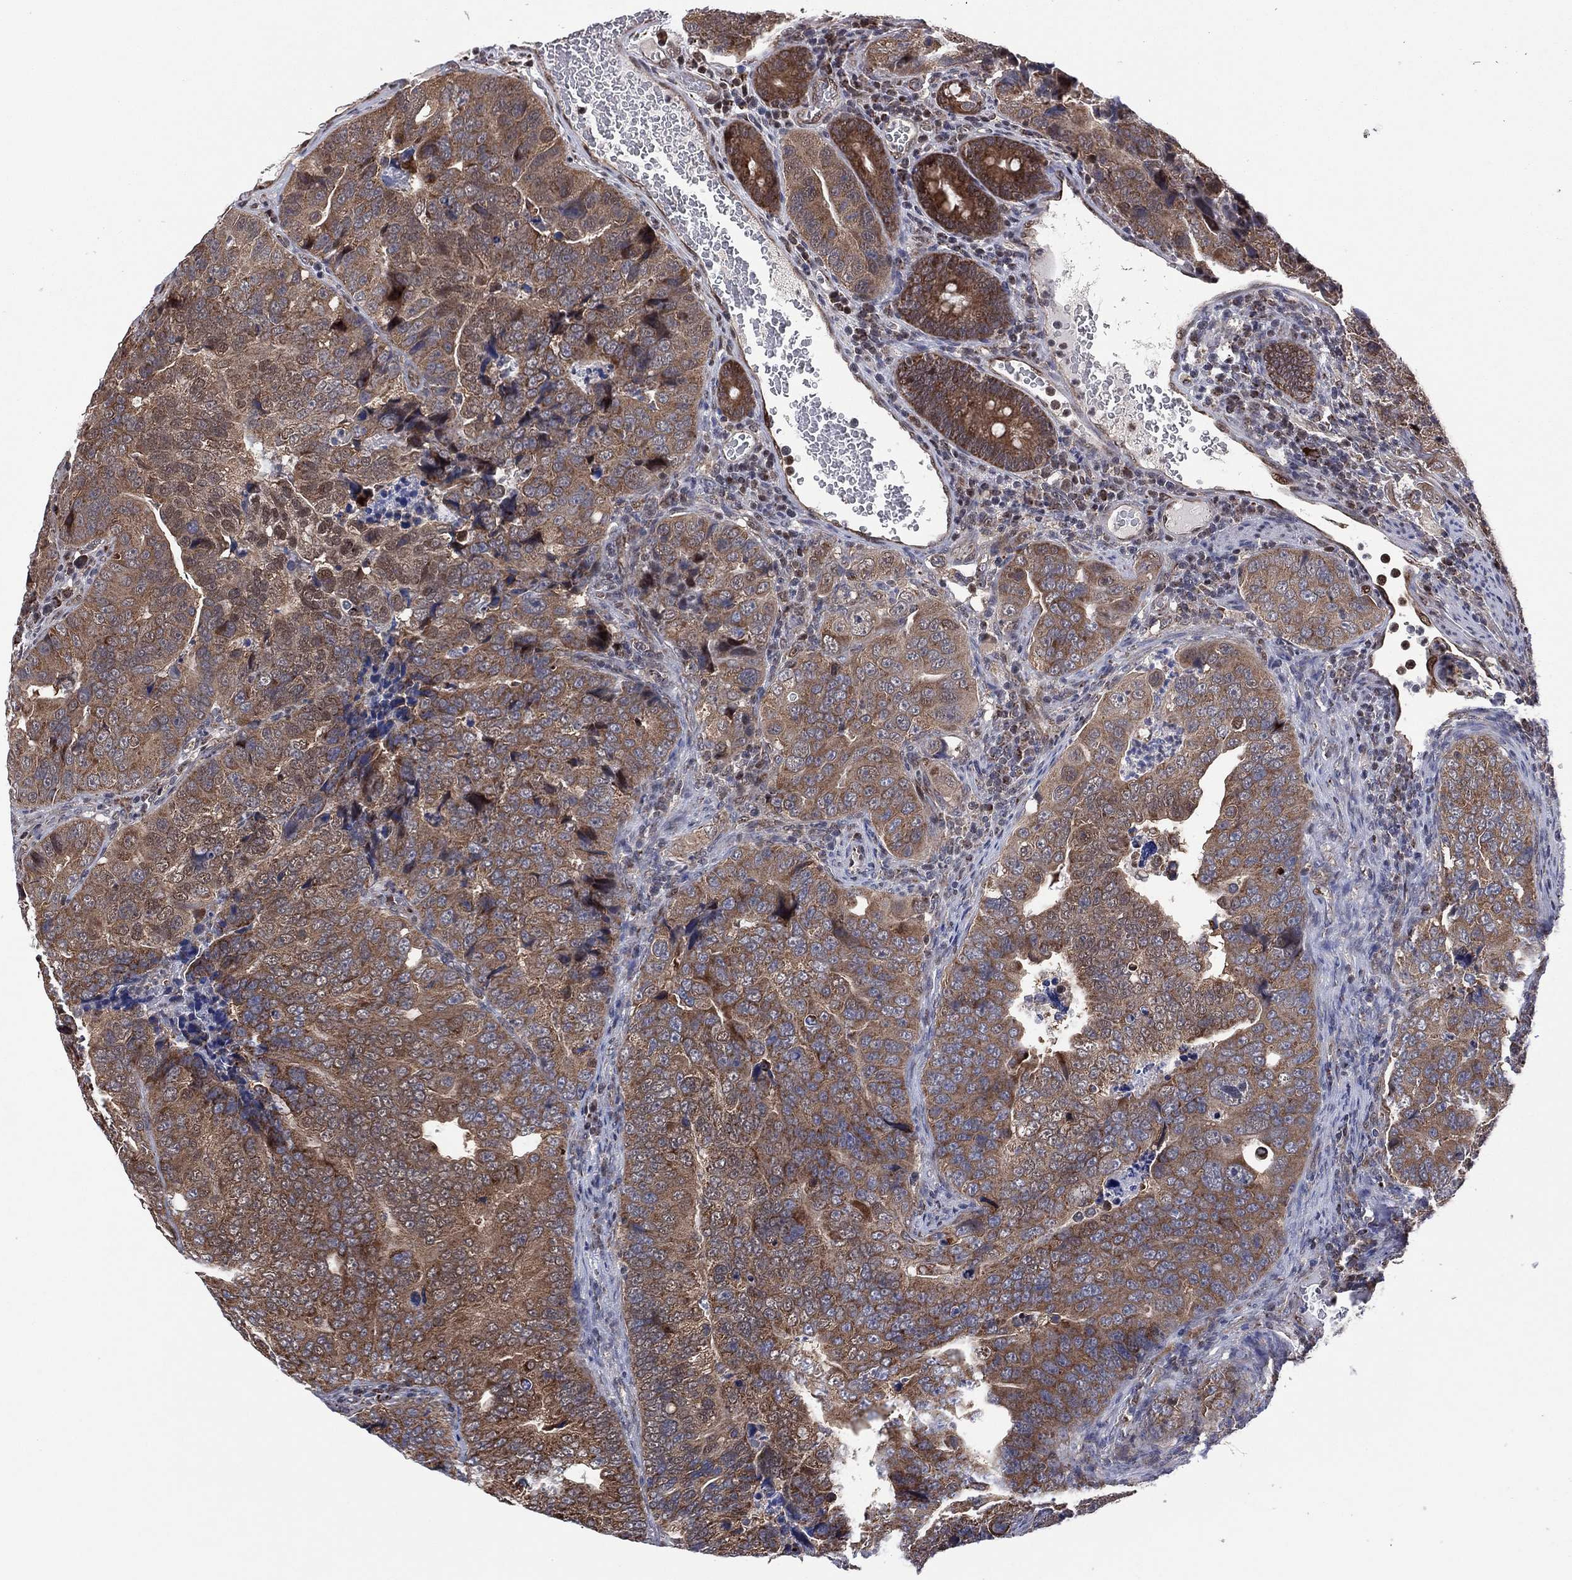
{"staining": {"intensity": "moderate", "quantity": ">75%", "location": "cytoplasmic/membranous"}, "tissue": "colorectal cancer", "cell_type": "Tumor cells", "image_type": "cancer", "snomed": [{"axis": "morphology", "description": "Adenocarcinoma, NOS"}, {"axis": "topography", "description": "Colon"}], "caption": "Moderate cytoplasmic/membranous staining for a protein is seen in approximately >75% of tumor cells of colorectal cancer using immunohistochemistry.", "gene": "PIDD1", "patient": {"sex": "female", "age": 72}}